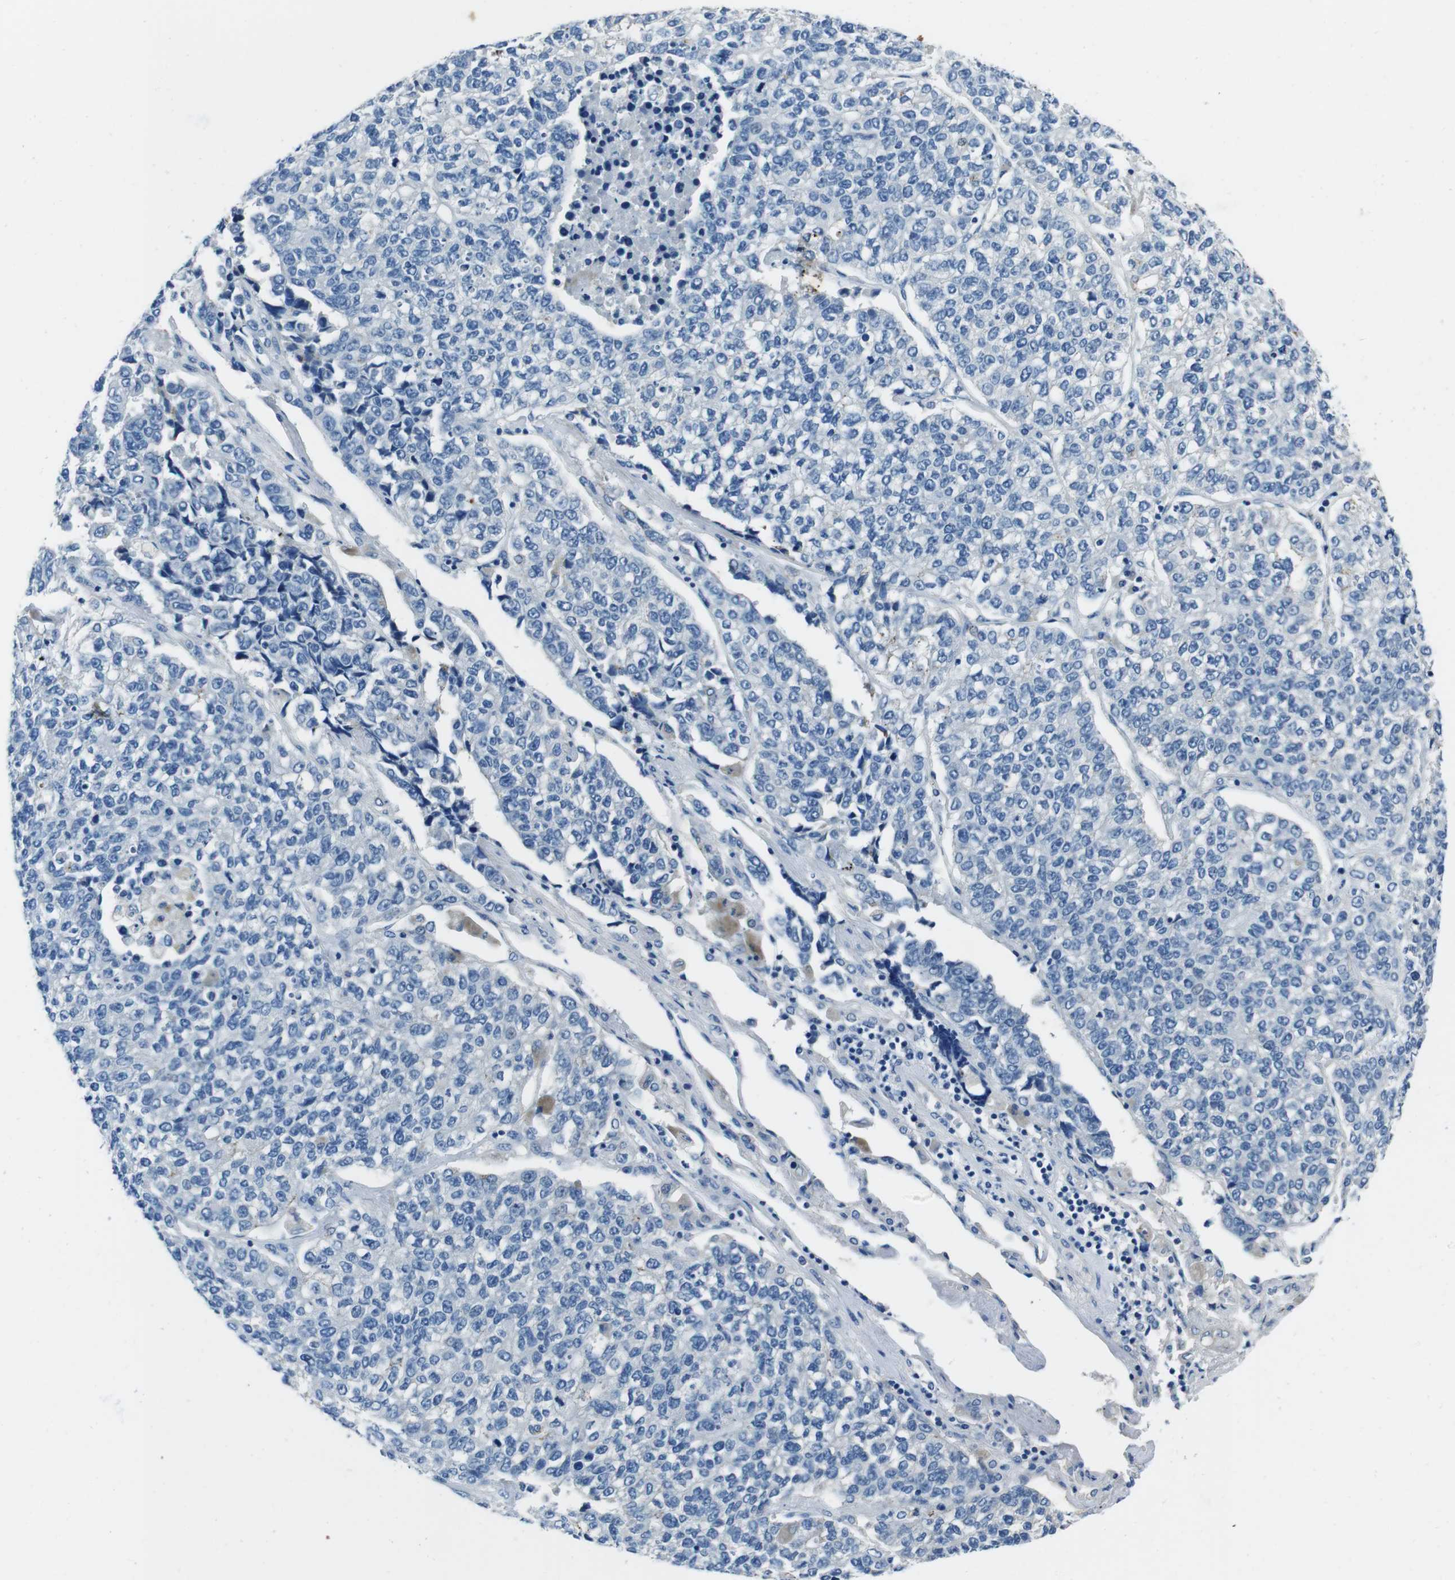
{"staining": {"intensity": "negative", "quantity": "none", "location": "none"}, "tissue": "lung cancer", "cell_type": "Tumor cells", "image_type": "cancer", "snomed": [{"axis": "morphology", "description": "Adenocarcinoma, NOS"}, {"axis": "topography", "description": "Lung"}], "caption": "A high-resolution histopathology image shows immunohistochemistry staining of lung cancer (adenocarcinoma), which exhibits no significant expression in tumor cells.", "gene": "CASQ1", "patient": {"sex": "male", "age": 49}}